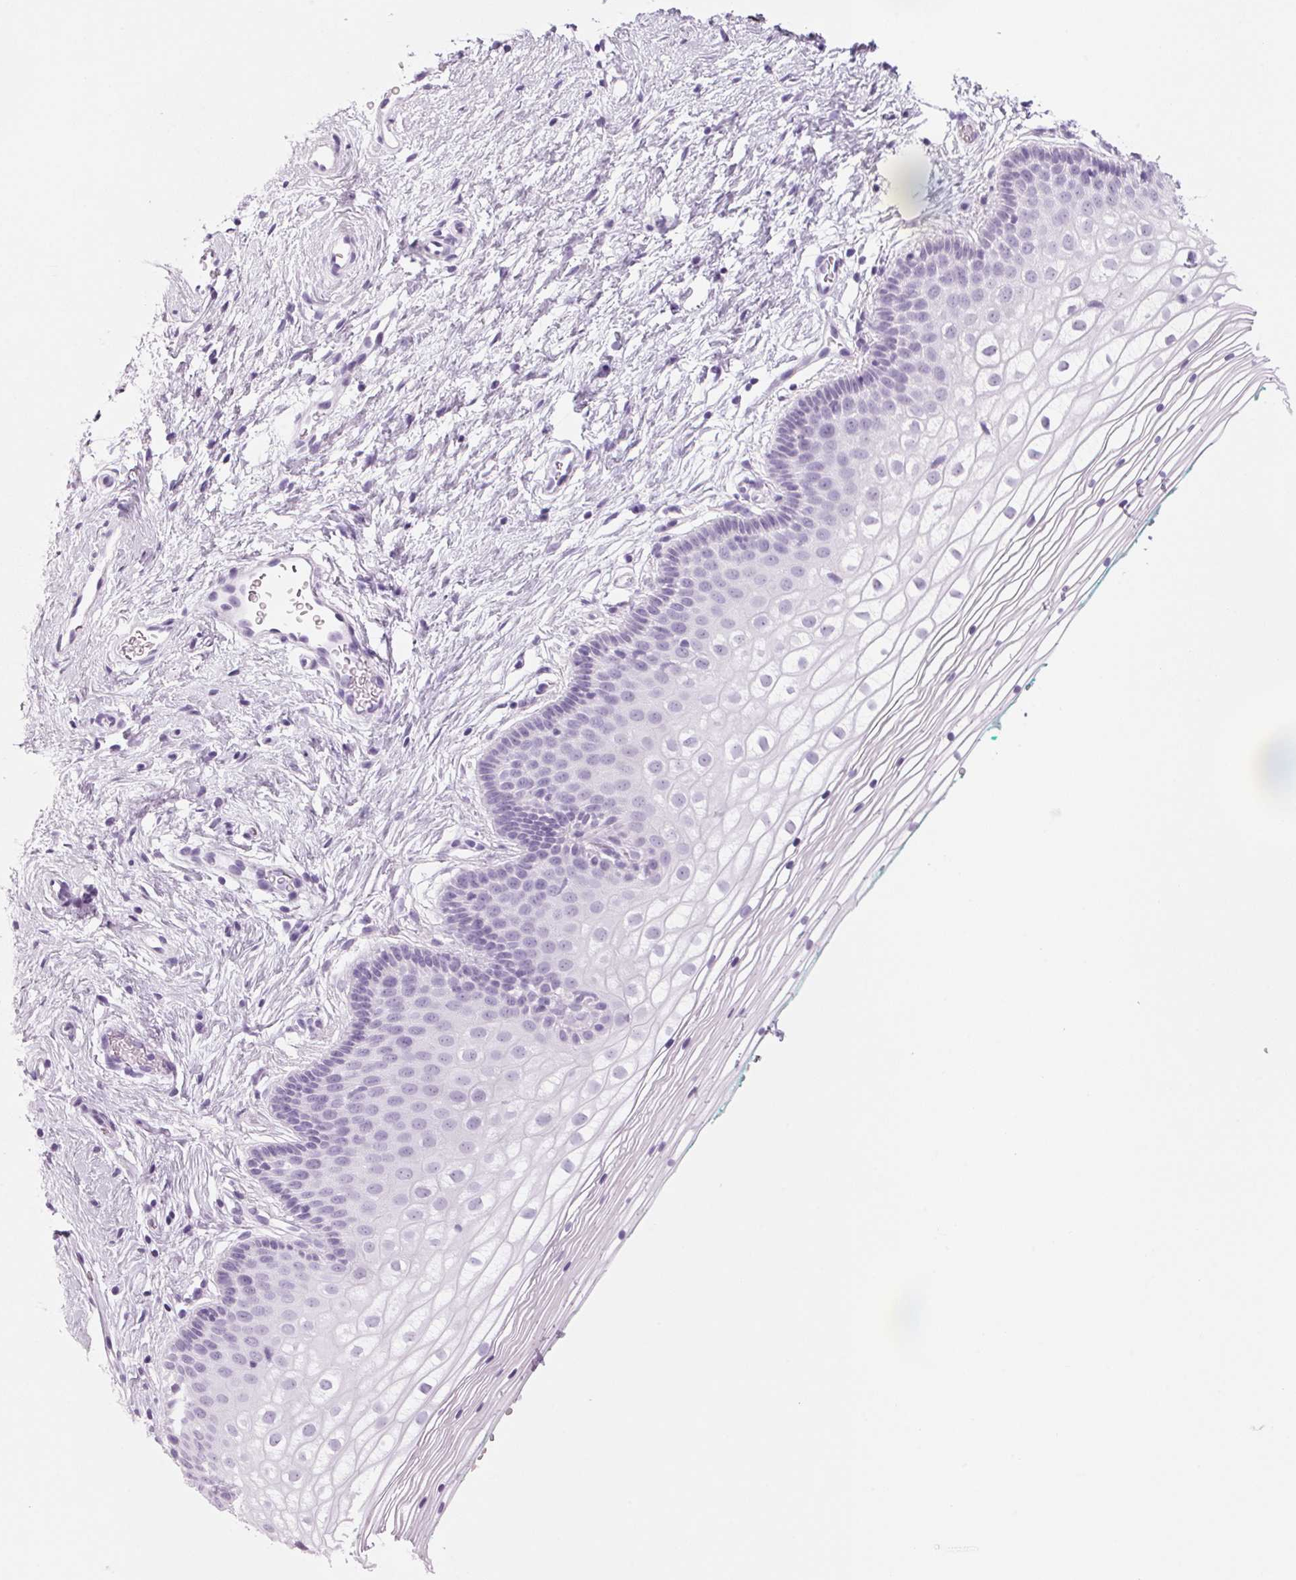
{"staining": {"intensity": "negative", "quantity": "none", "location": "none"}, "tissue": "vagina", "cell_type": "Squamous epithelial cells", "image_type": "normal", "snomed": [{"axis": "morphology", "description": "Normal tissue, NOS"}, {"axis": "topography", "description": "Vagina"}], "caption": "Immunohistochemistry (IHC) micrograph of normal human vagina stained for a protein (brown), which shows no expression in squamous epithelial cells.", "gene": "DNTTIP2", "patient": {"sex": "female", "age": 36}}